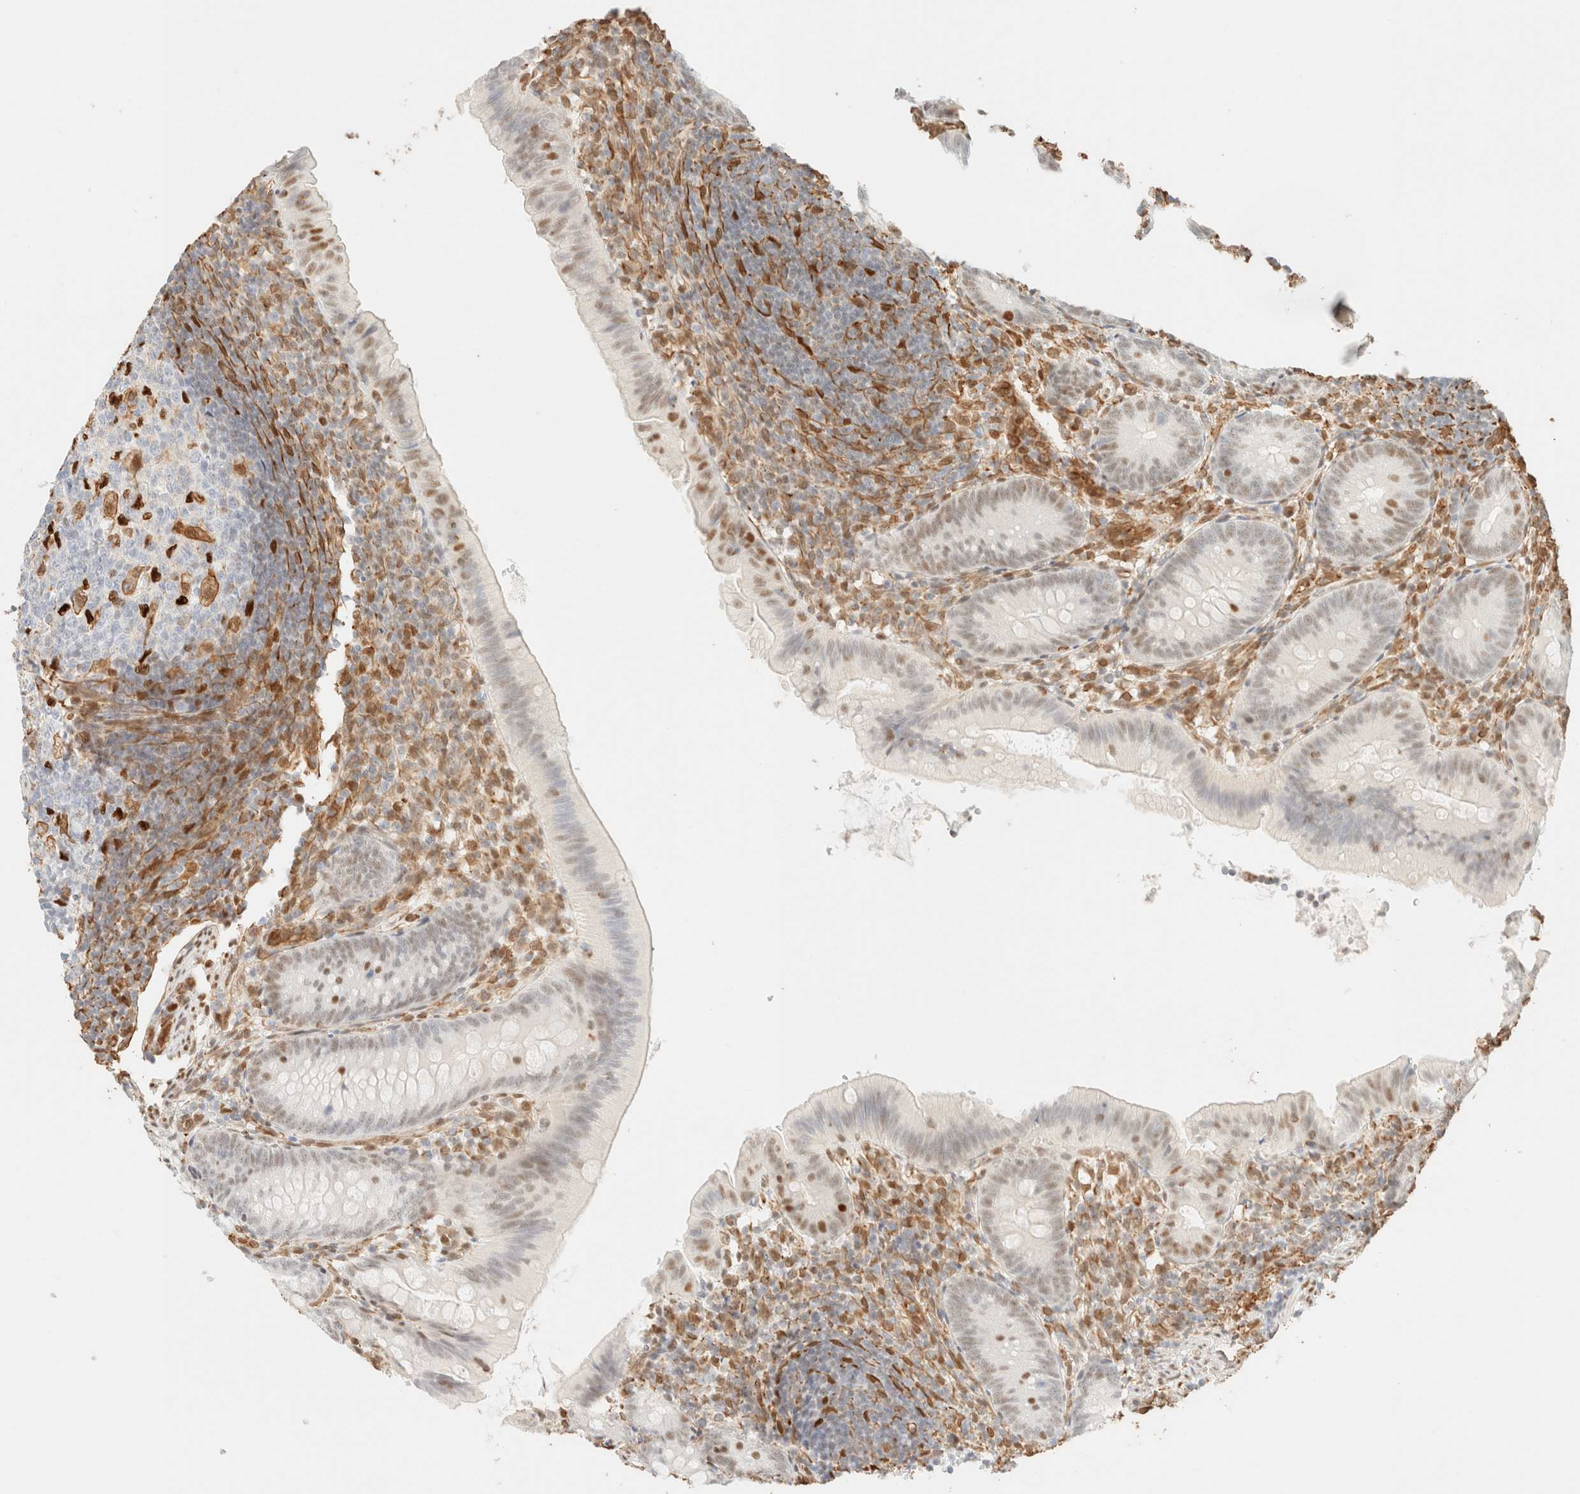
{"staining": {"intensity": "weak", "quantity": "<25%", "location": "nuclear"}, "tissue": "appendix", "cell_type": "Glandular cells", "image_type": "normal", "snomed": [{"axis": "morphology", "description": "Normal tissue, NOS"}, {"axis": "topography", "description": "Appendix"}], "caption": "Immunohistochemical staining of normal human appendix shows no significant staining in glandular cells. (IHC, brightfield microscopy, high magnification).", "gene": "ZSCAN18", "patient": {"sex": "male", "age": 1}}